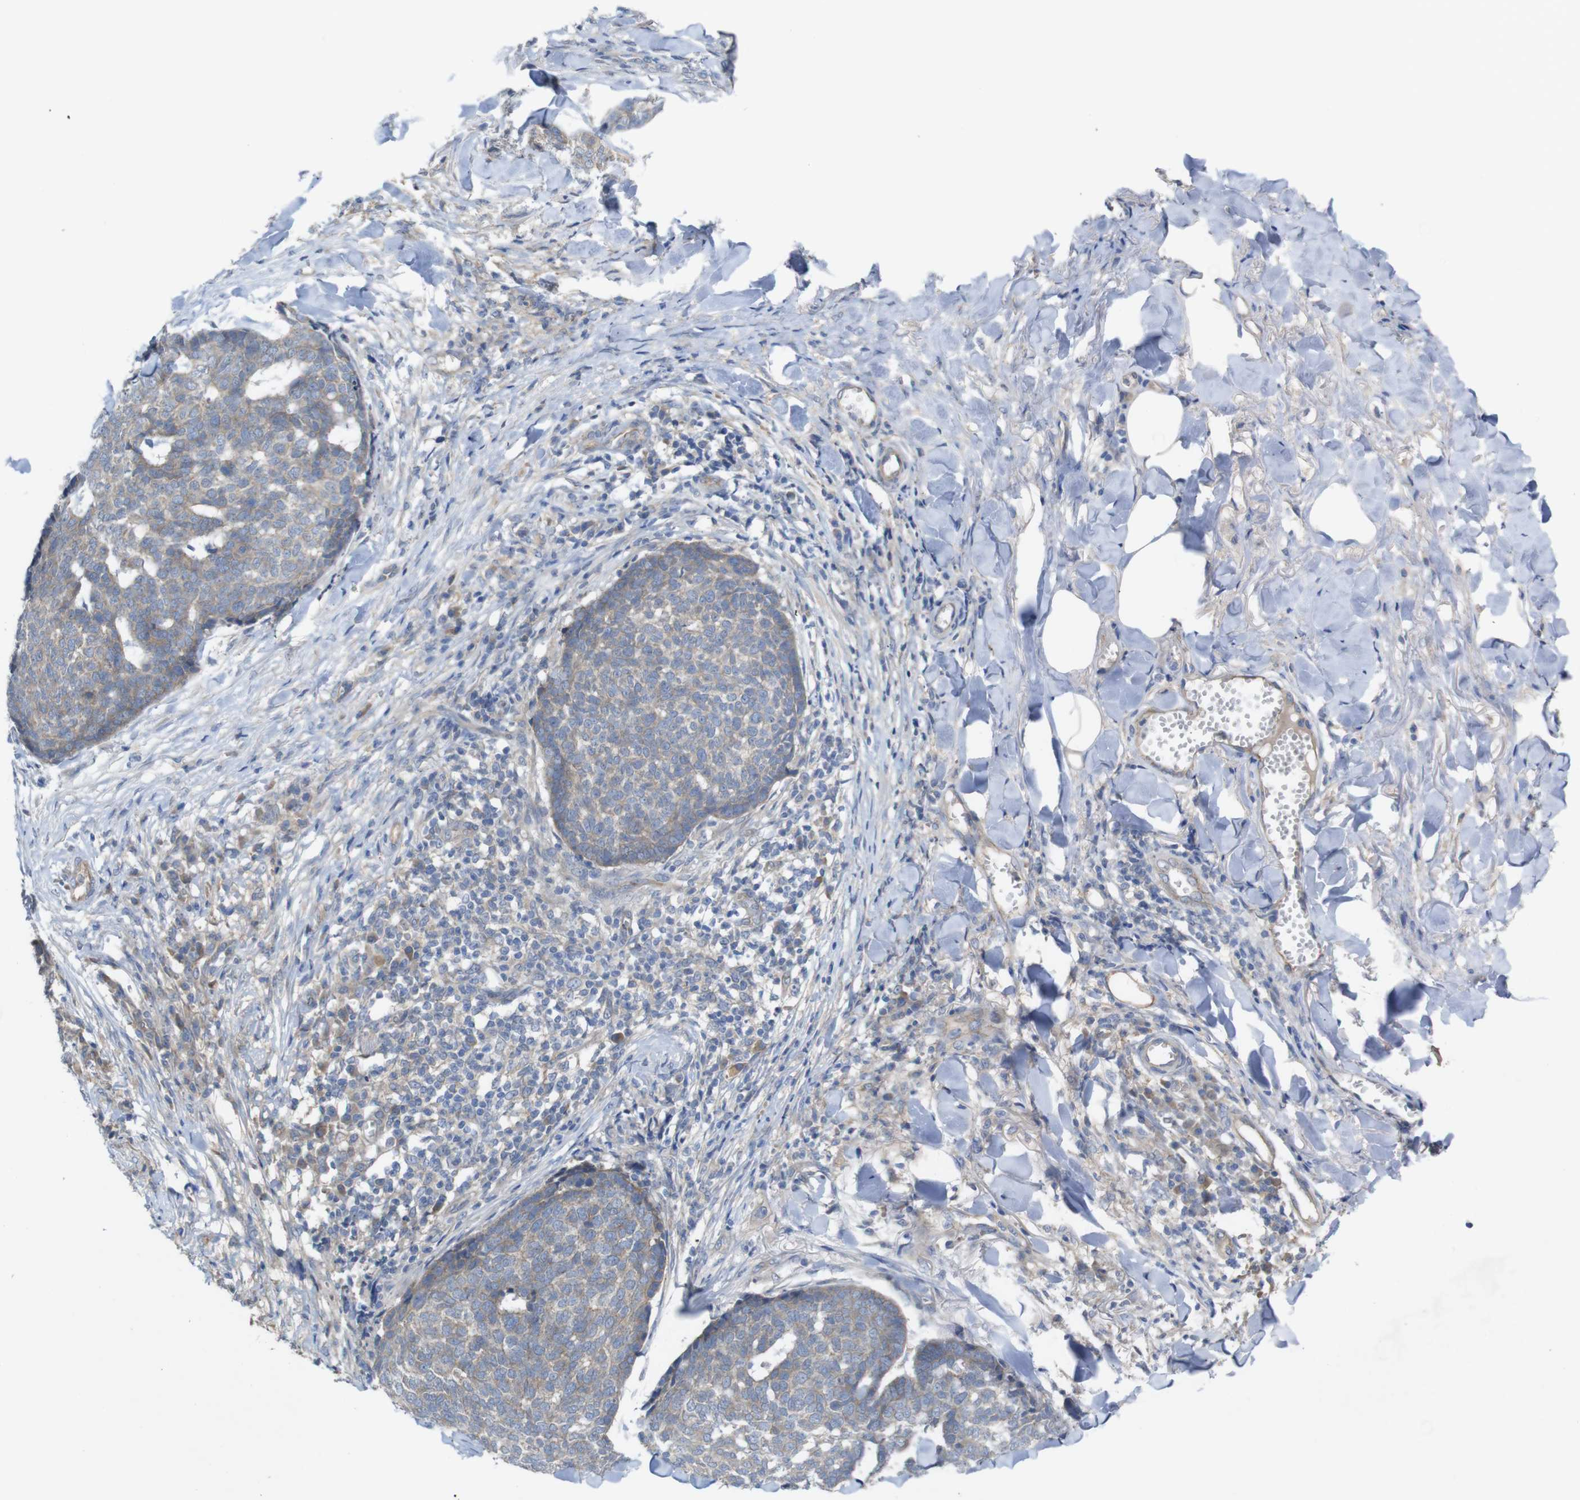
{"staining": {"intensity": "weak", "quantity": ">75%", "location": "cytoplasmic/membranous"}, "tissue": "skin cancer", "cell_type": "Tumor cells", "image_type": "cancer", "snomed": [{"axis": "morphology", "description": "Basal cell carcinoma"}, {"axis": "topography", "description": "Skin"}], "caption": "Protein expression by immunohistochemistry (IHC) reveals weak cytoplasmic/membranous positivity in about >75% of tumor cells in skin basal cell carcinoma.", "gene": "KIDINS220", "patient": {"sex": "male", "age": 84}}